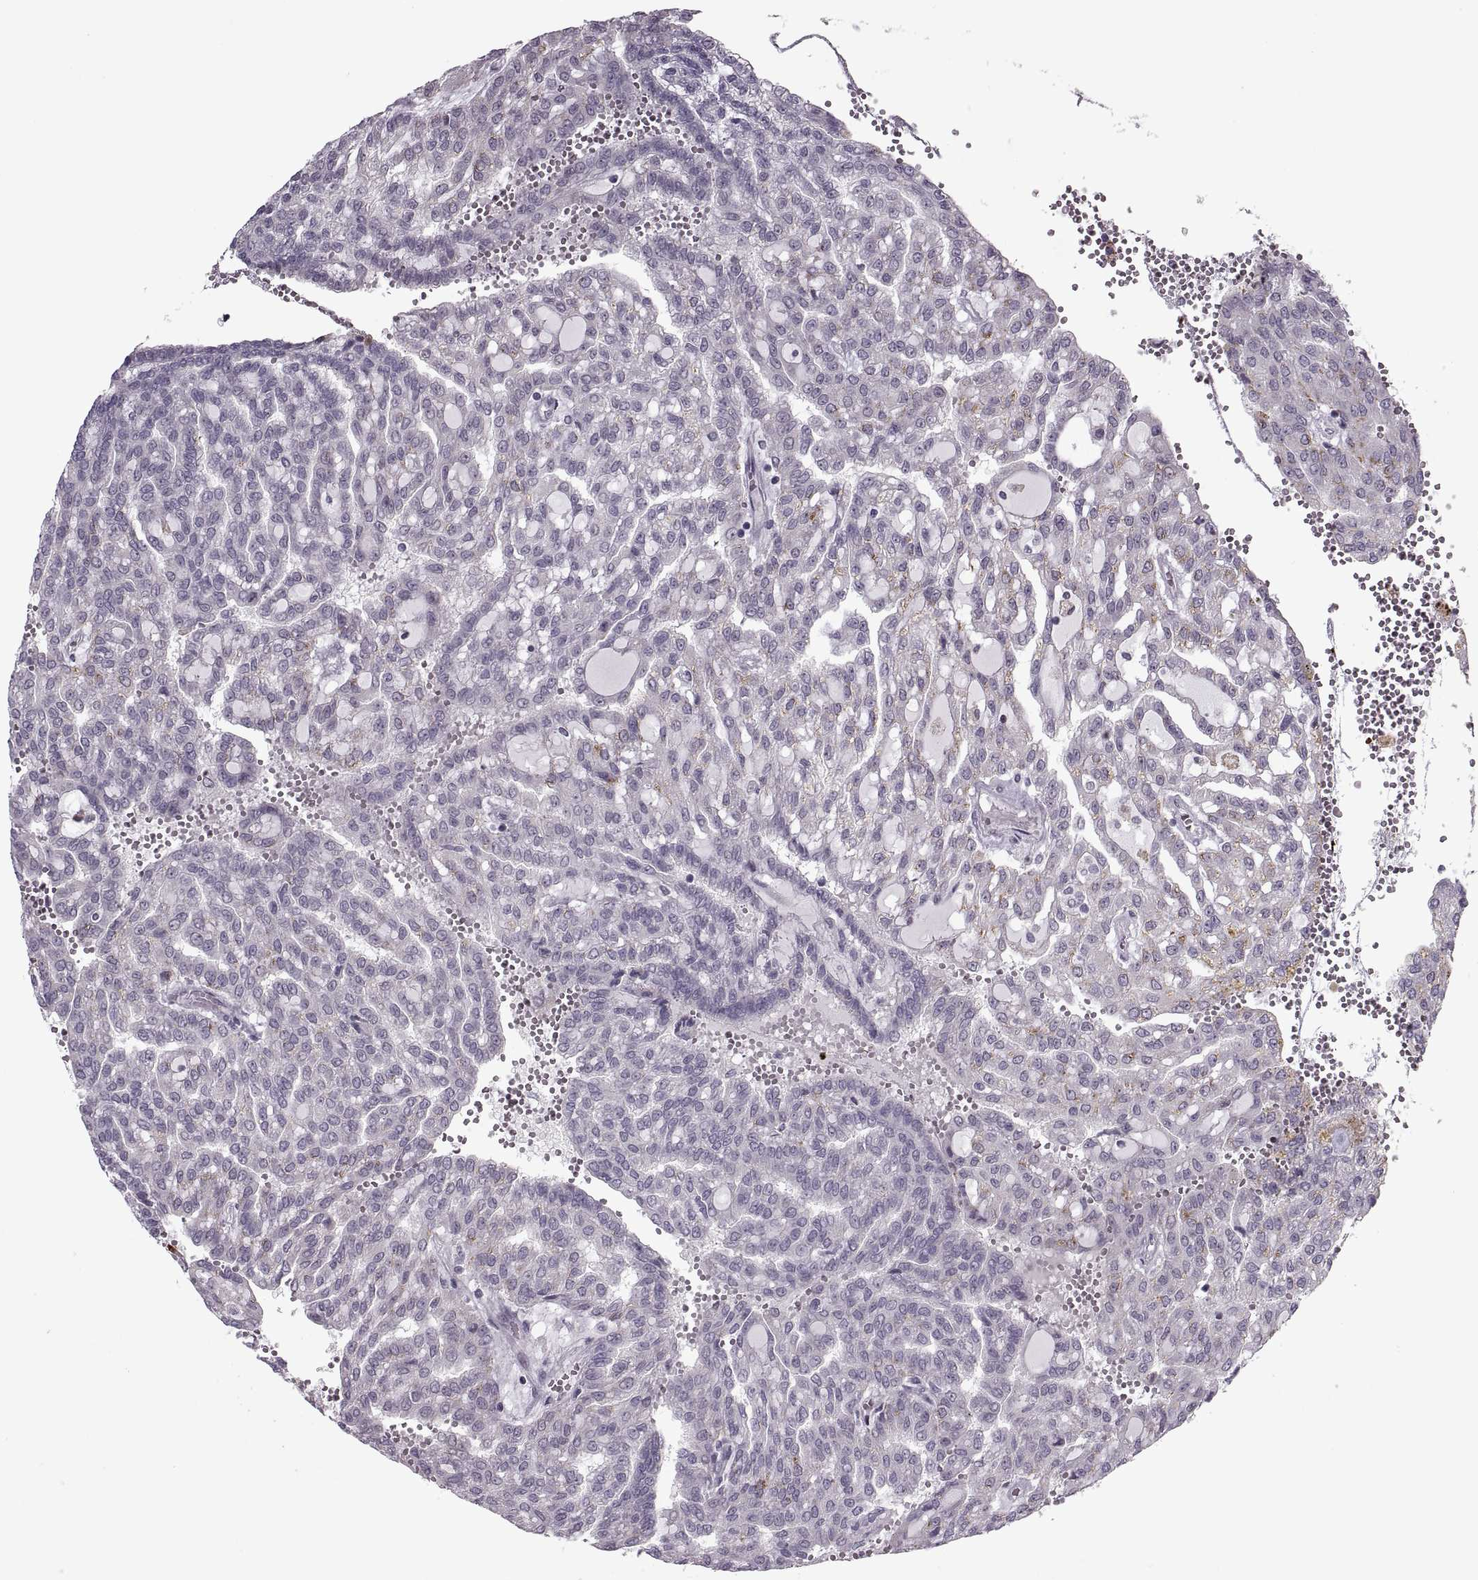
{"staining": {"intensity": "weak", "quantity": "<25%", "location": "cytoplasmic/membranous"}, "tissue": "renal cancer", "cell_type": "Tumor cells", "image_type": "cancer", "snomed": [{"axis": "morphology", "description": "Adenocarcinoma, NOS"}, {"axis": "topography", "description": "Kidney"}], "caption": "DAB (3,3'-diaminobenzidine) immunohistochemical staining of adenocarcinoma (renal) demonstrates no significant expression in tumor cells.", "gene": "MGAT4D", "patient": {"sex": "male", "age": 63}}